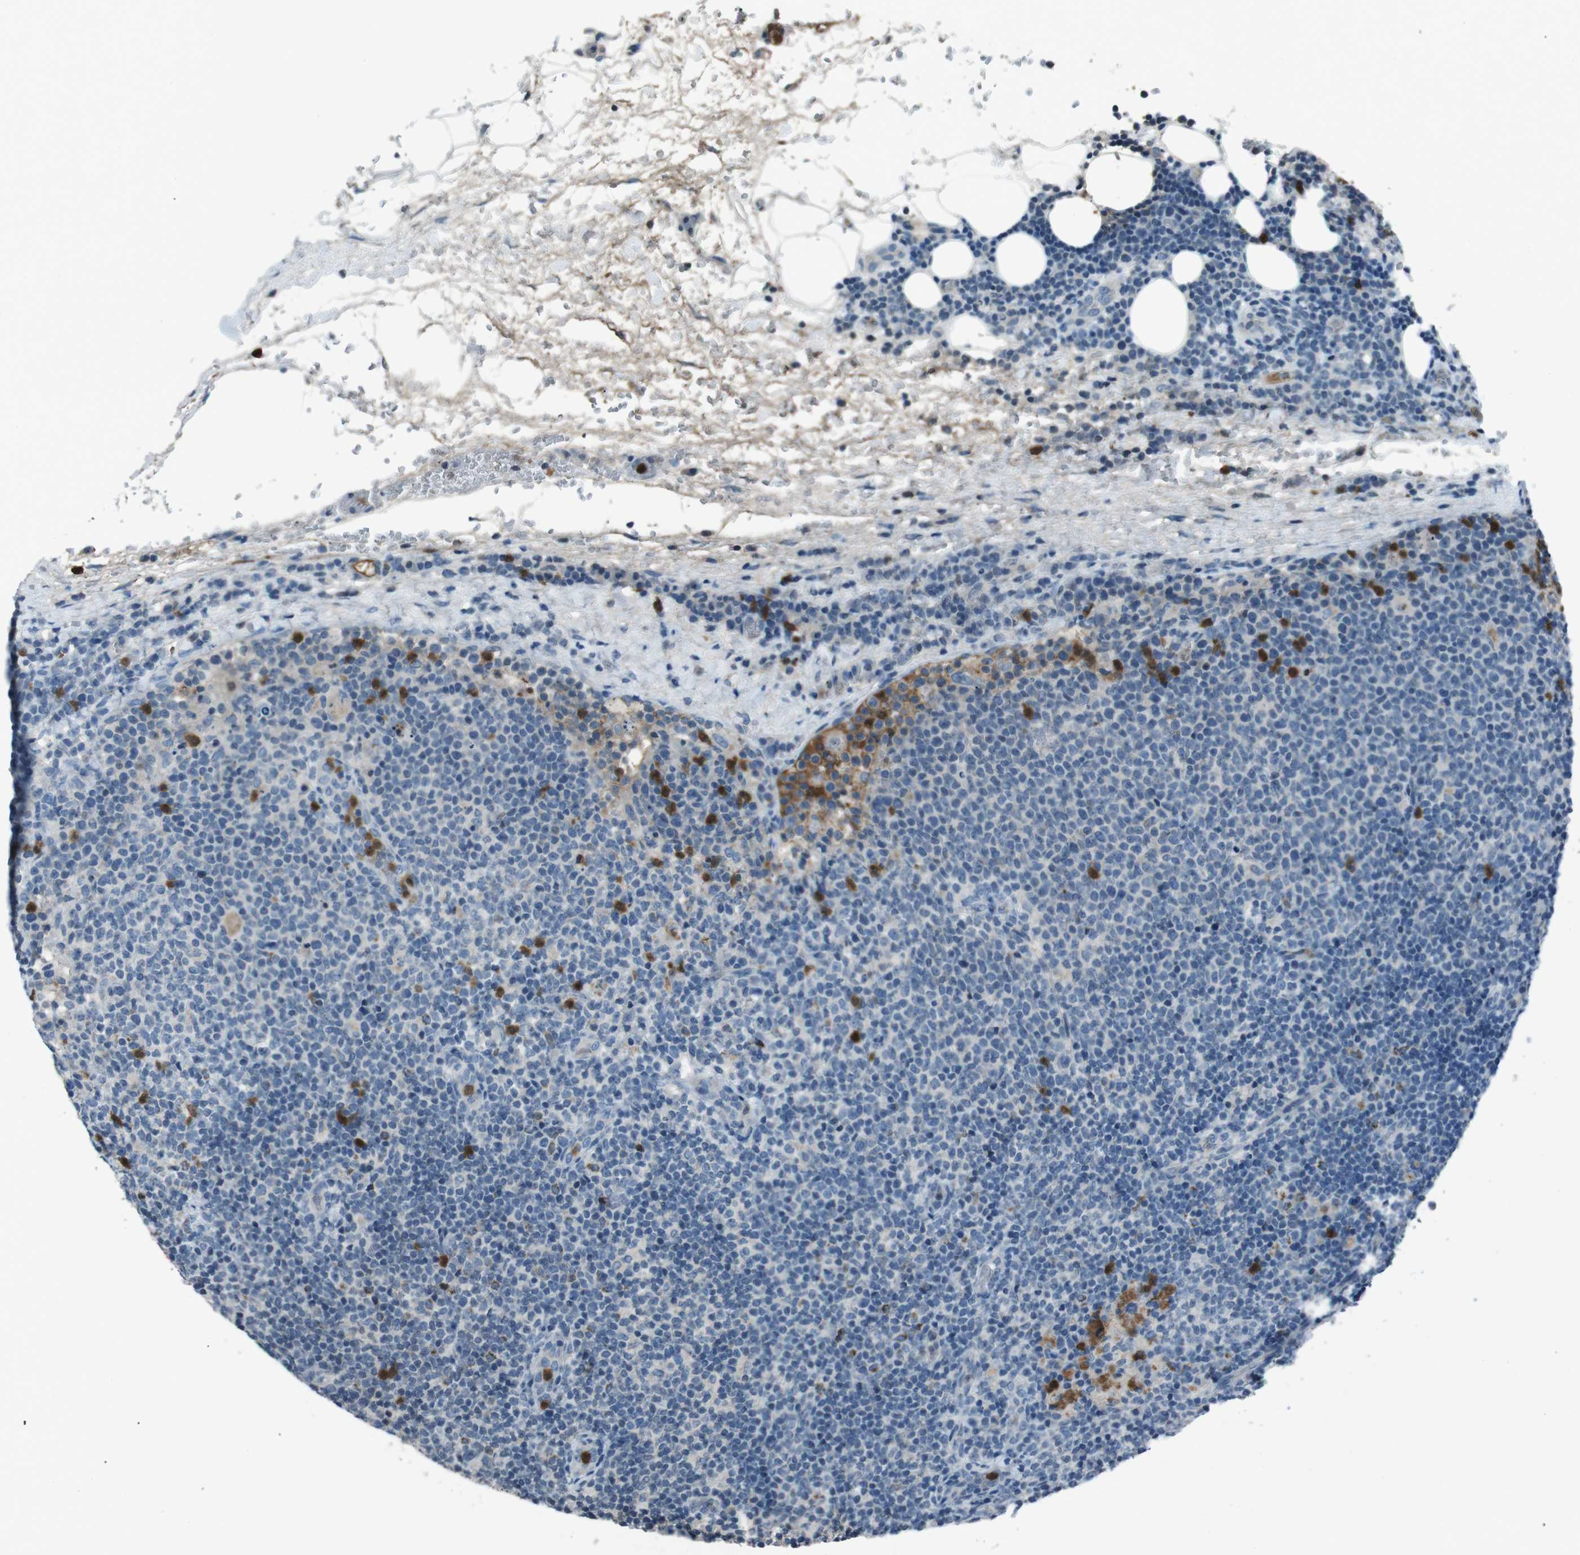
{"staining": {"intensity": "negative", "quantity": "none", "location": "none"}, "tissue": "lymphoma", "cell_type": "Tumor cells", "image_type": "cancer", "snomed": [{"axis": "morphology", "description": "Malignant lymphoma, non-Hodgkin's type, High grade"}, {"axis": "topography", "description": "Lymph node"}], "caption": "A high-resolution histopathology image shows IHC staining of lymphoma, which demonstrates no significant positivity in tumor cells.", "gene": "UGT1A6", "patient": {"sex": "male", "age": 61}}